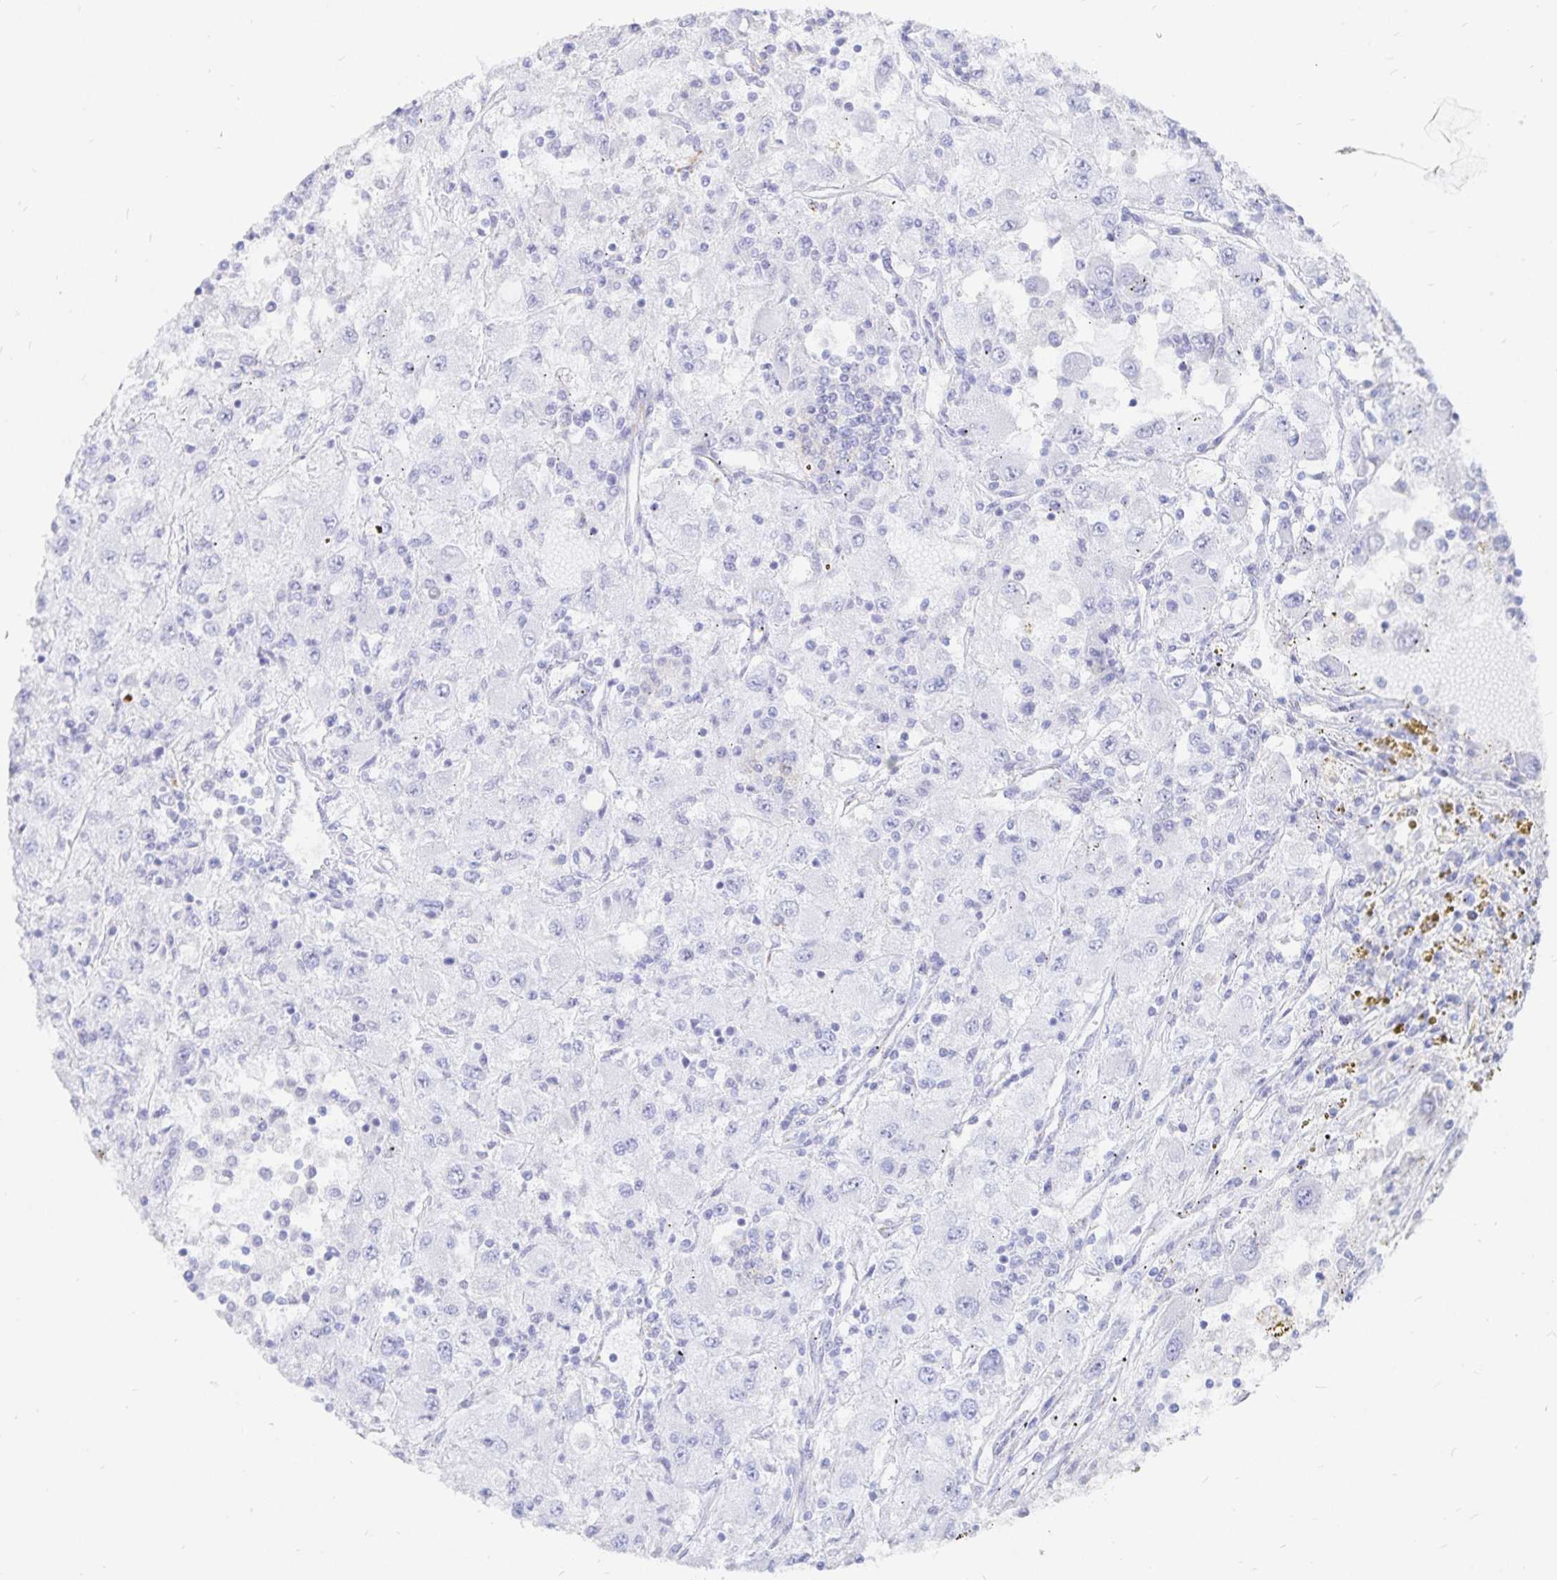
{"staining": {"intensity": "negative", "quantity": "none", "location": "none"}, "tissue": "renal cancer", "cell_type": "Tumor cells", "image_type": "cancer", "snomed": [{"axis": "morphology", "description": "Adenocarcinoma, NOS"}, {"axis": "topography", "description": "Kidney"}], "caption": "Immunohistochemistry histopathology image of human adenocarcinoma (renal) stained for a protein (brown), which demonstrates no positivity in tumor cells.", "gene": "INSL5", "patient": {"sex": "female", "age": 67}}